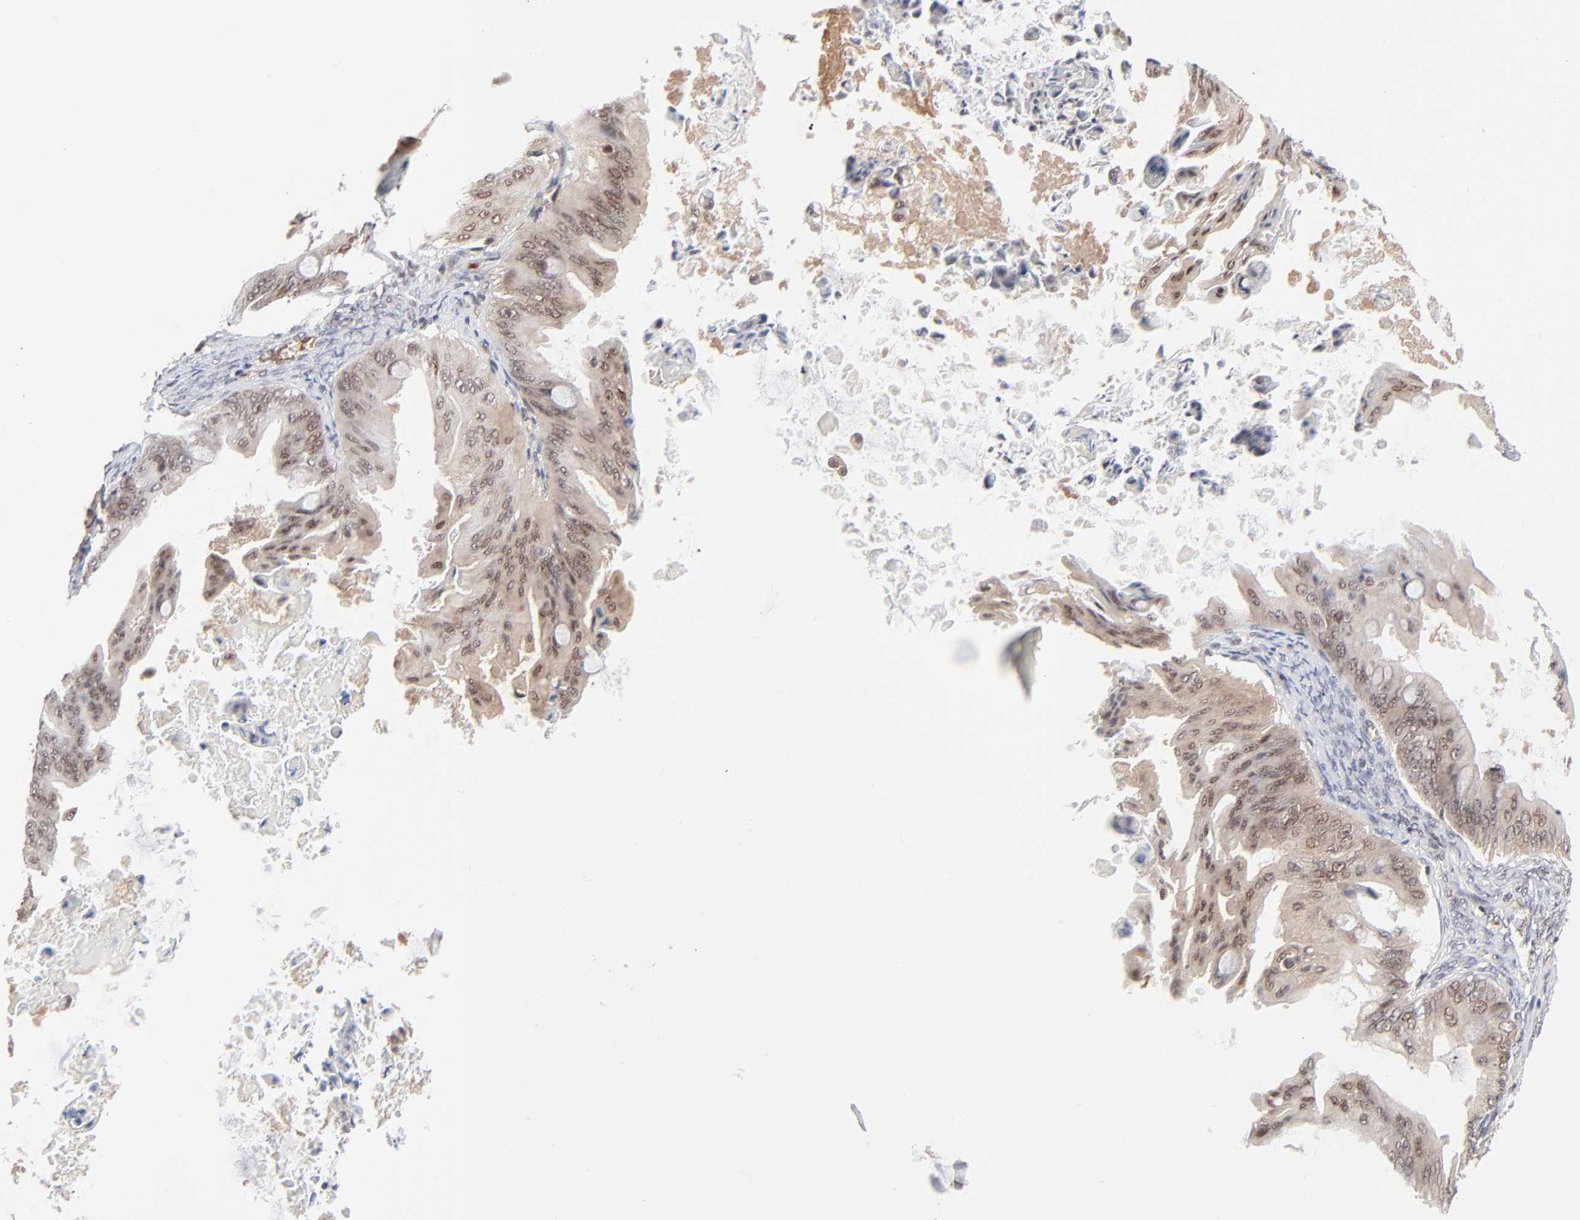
{"staining": {"intensity": "weak", "quantity": ">75%", "location": "cytoplasmic/membranous,nuclear"}, "tissue": "ovarian cancer", "cell_type": "Tumor cells", "image_type": "cancer", "snomed": [{"axis": "morphology", "description": "Cystadenocarcinoma, mucinous, NOS"}, {"axis": "topography", "description": "Ovary"}], "caption": "A micrograph of mucinous cystadenocarcinoma (ovarian) stained for a protein exhibits weak cytoplasmic/membranous and nuclear brown staining in tumor cells. Nuclei are stained in blue.", "gene": "CASP10", "patient": {"sex": "female", "age": 37}}